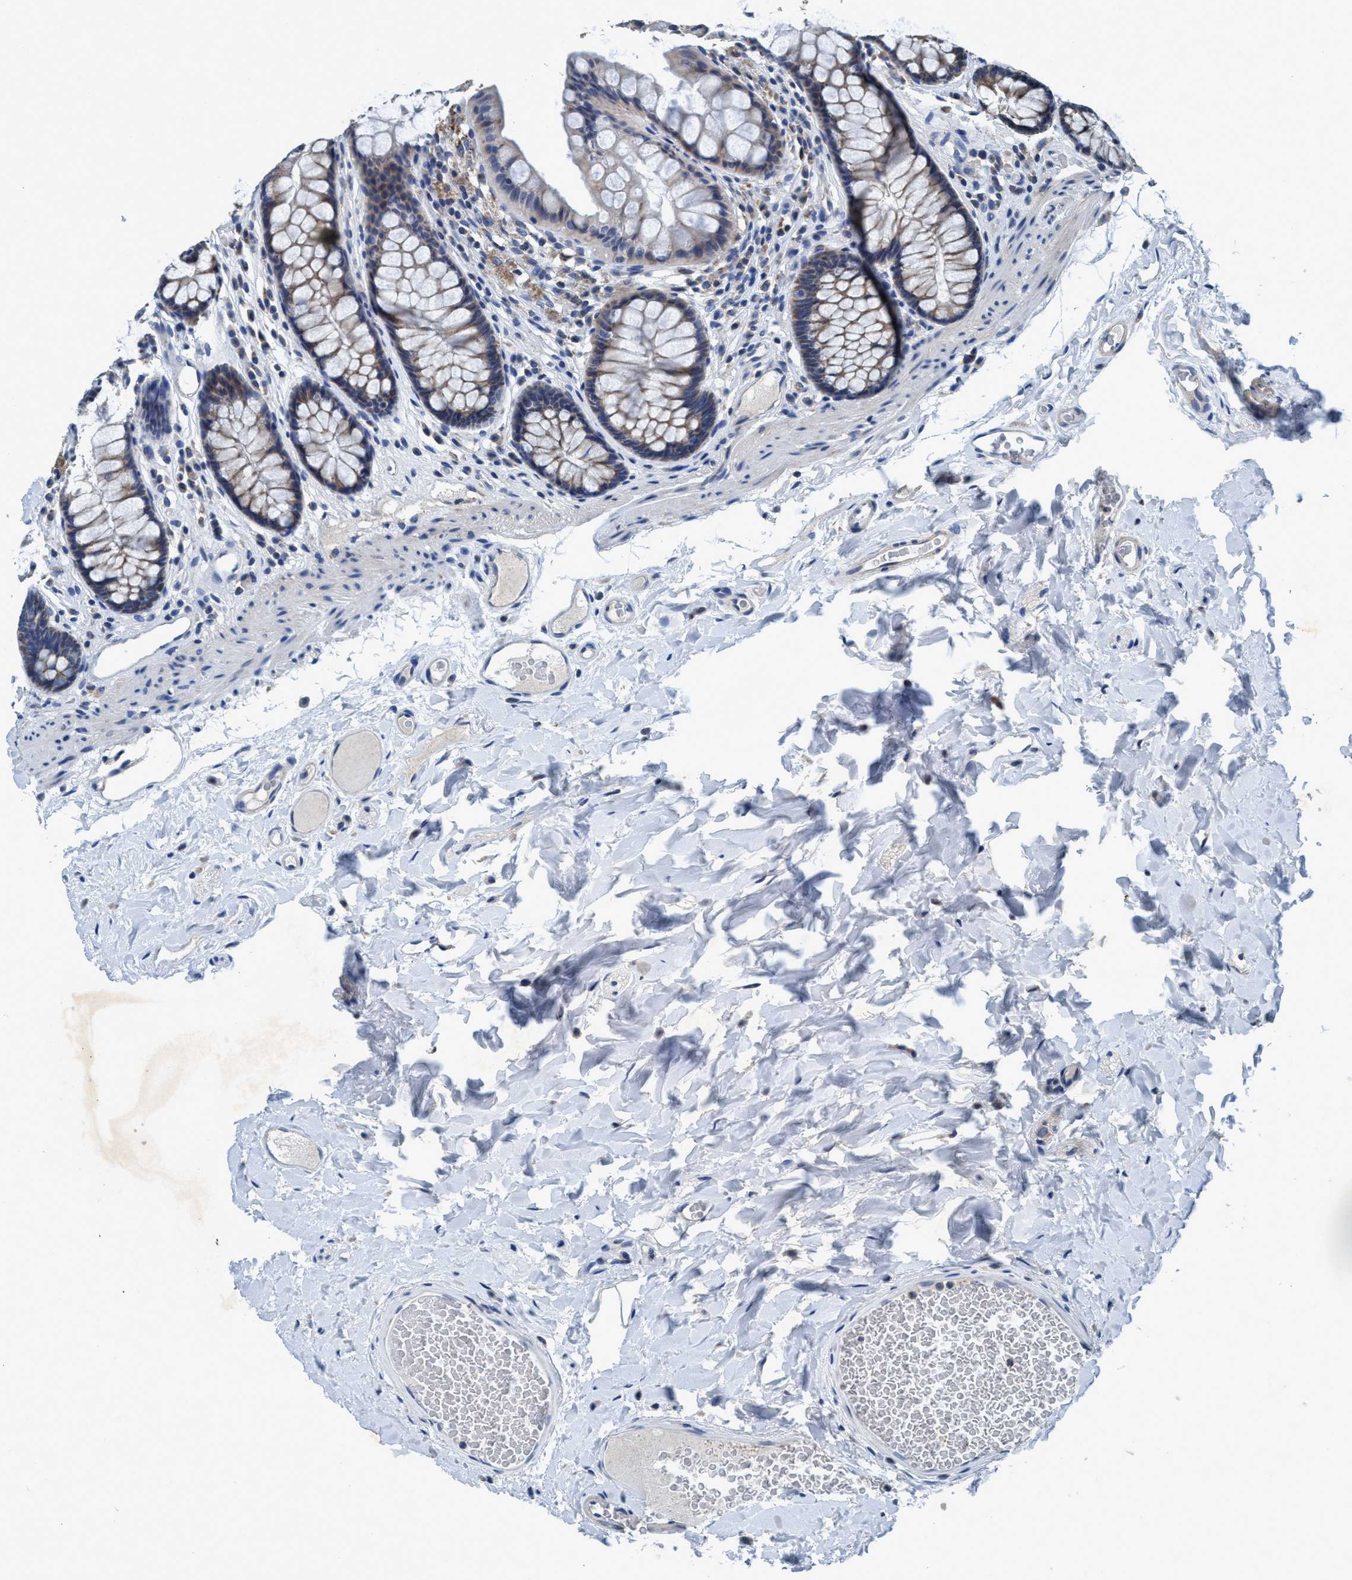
{"staining": {"intensity": "negative", "quantity": "none", "location": "none"}, "tissue": "colon", "cell_type": "Endothelial cells", "image_type": "normal", "snomed": [{"axis": "morphology", "description": "Normal tissue, NOS"}, {"axis": "topography", "description": "Colon"}], "caption": "This is an immunohistochemistry image of benign human colon. There is no staining in endothelial cells.", "gene": "ANKFN1", "patient": {"sex": "female", "age": 55}}